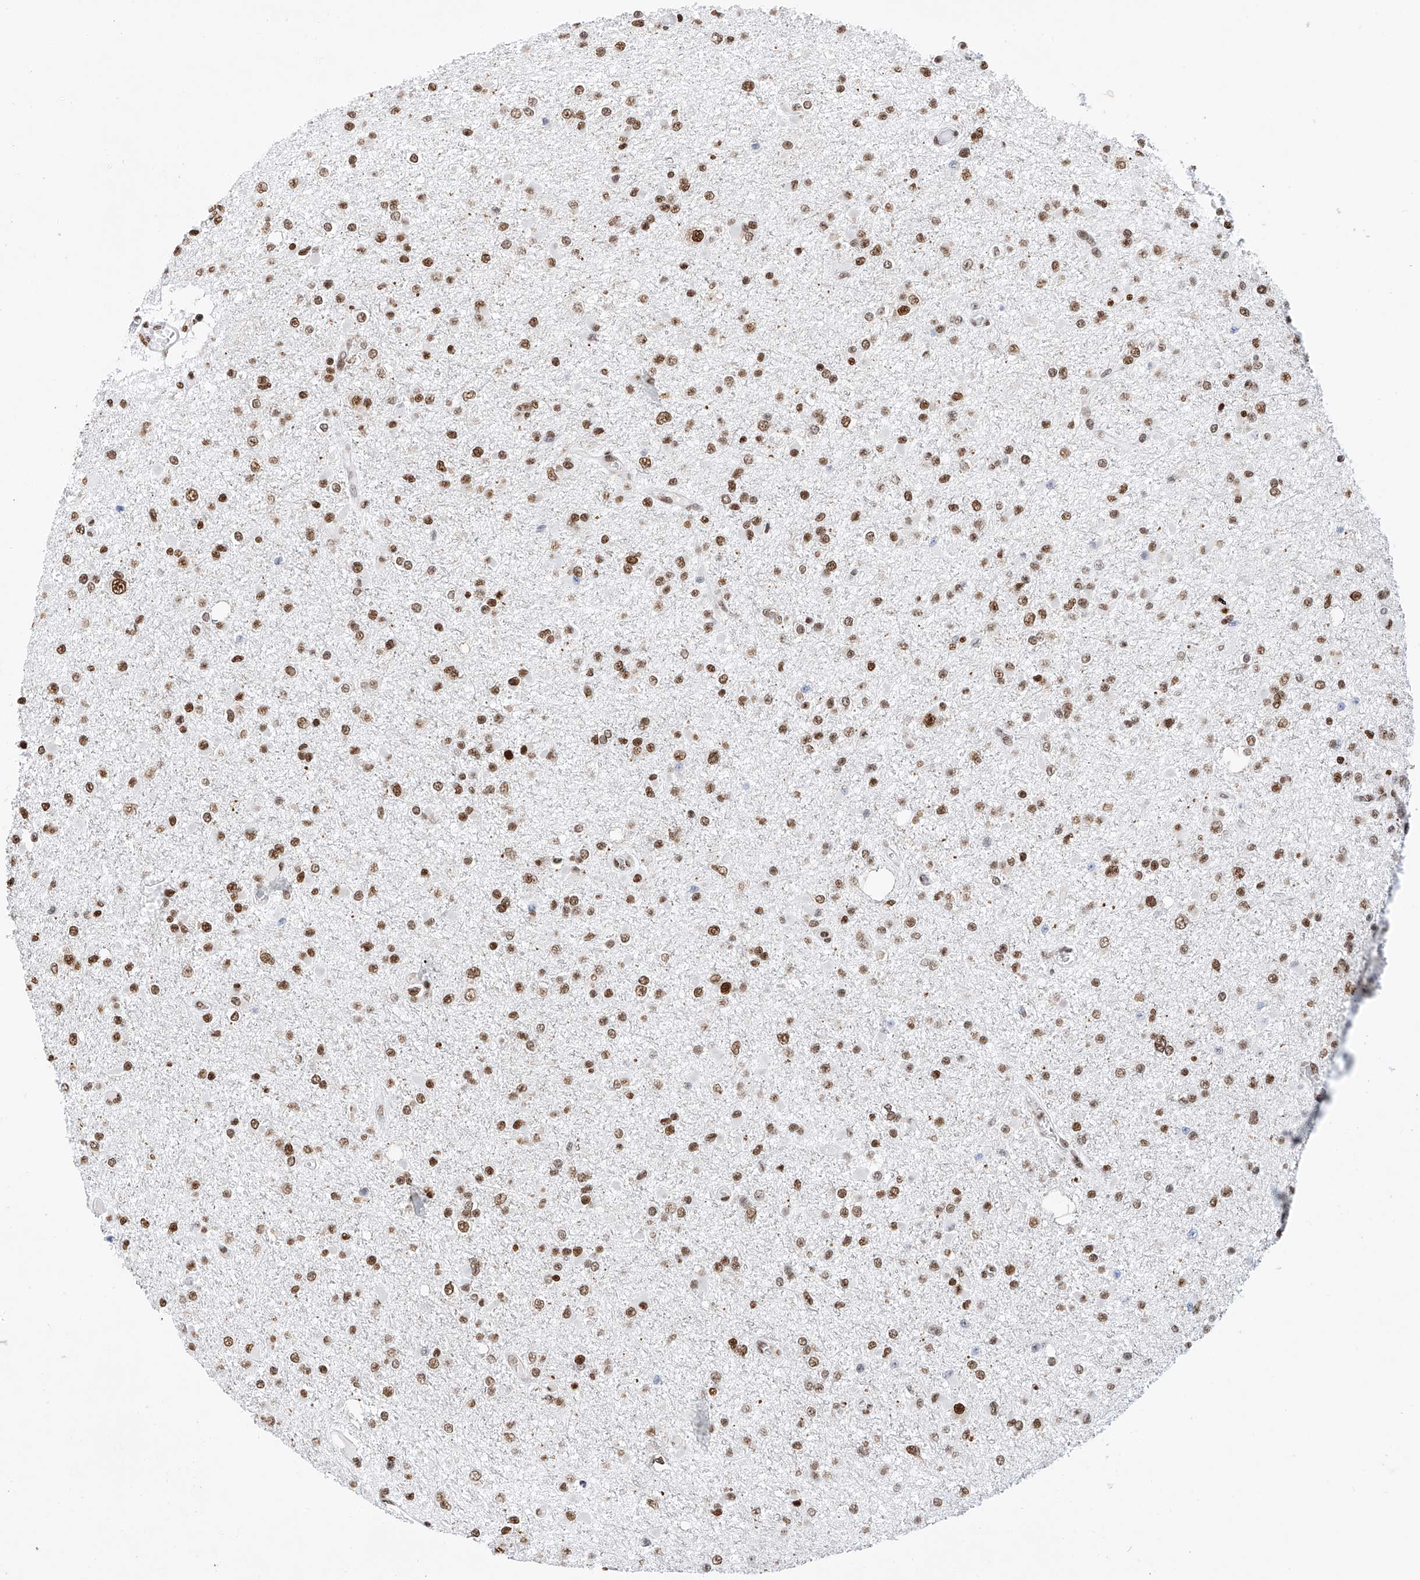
{"staining": {"intensity": "moderate", "quantity": ">75%", "location": "nuclear"}, "tissue": "glioma", "cell_type": "Tumor cells", "image_type": "cancer", "snomed": [{"axis": "morphology", "description": "Glioma, malignant, Low grade"}, {"axis": "topography", "description": "Brain"}], "caption": "The photomicrograph exhibits a brown stain indicating the presence of a protein in the nuclear of tumor cells in glioma.", "gene": "SRSF6", "patient": {"sex": "female", "age": 22}}